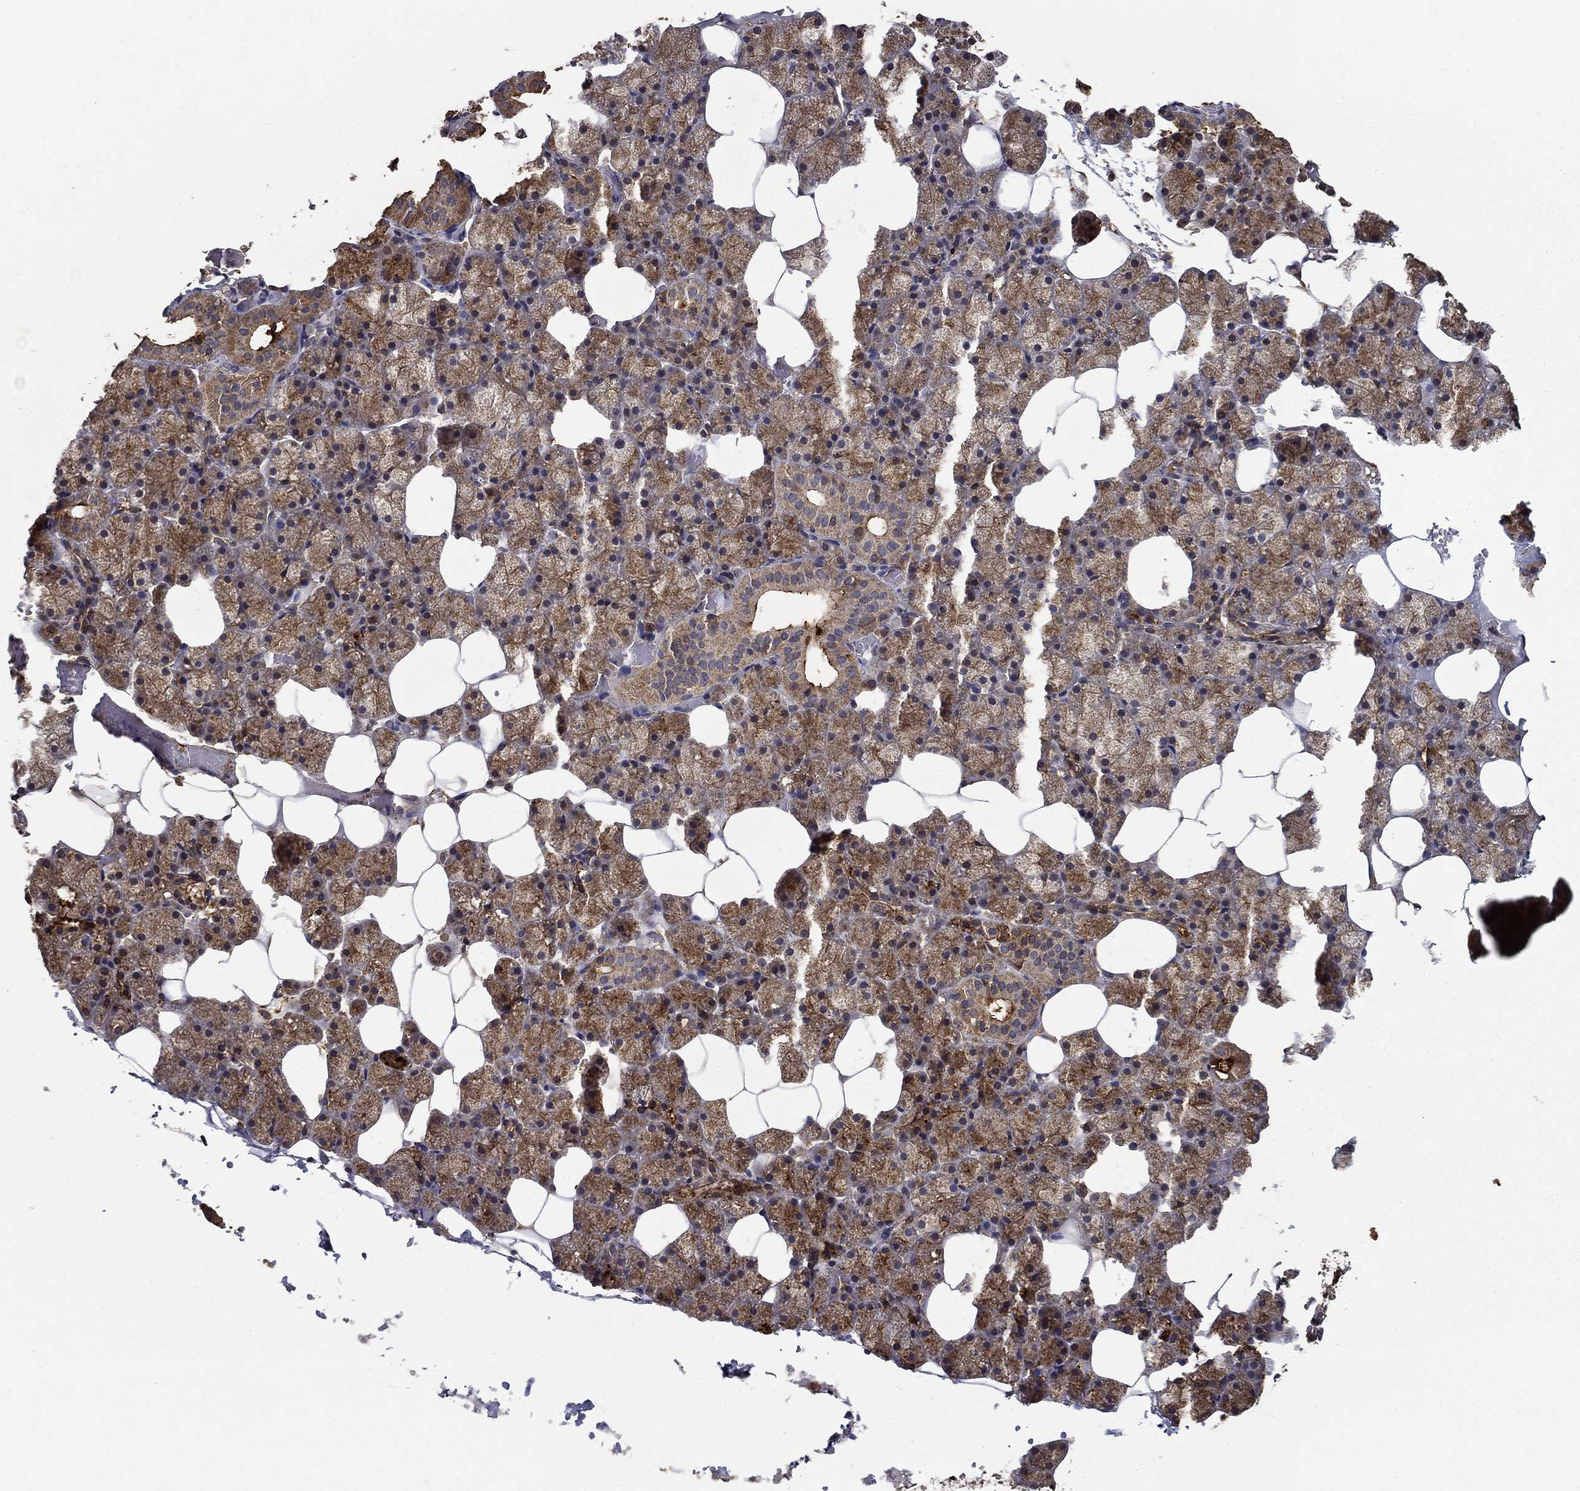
{"staining": {"intensity": "strong", "quantity": "25%-75%", "location": "cytoplasmic/membranous"}, "tissue": "salivary gland", "cell_type": "Glandular cells", "image_type": "normal", "snomed": [{"axis": "morphology", "description": "Normal tissue, NOS"}, {"axis": "topography", "description": "Salivary gland"}], "caption": "Immunohistochemical staining of benign human salivary gland shows high levels of strong cytoplasmic/membranous staining in approximately 25%-75% of glandular cells.", "gene": "IFRD1", "patient": {"sex": "male", "age": 38}}